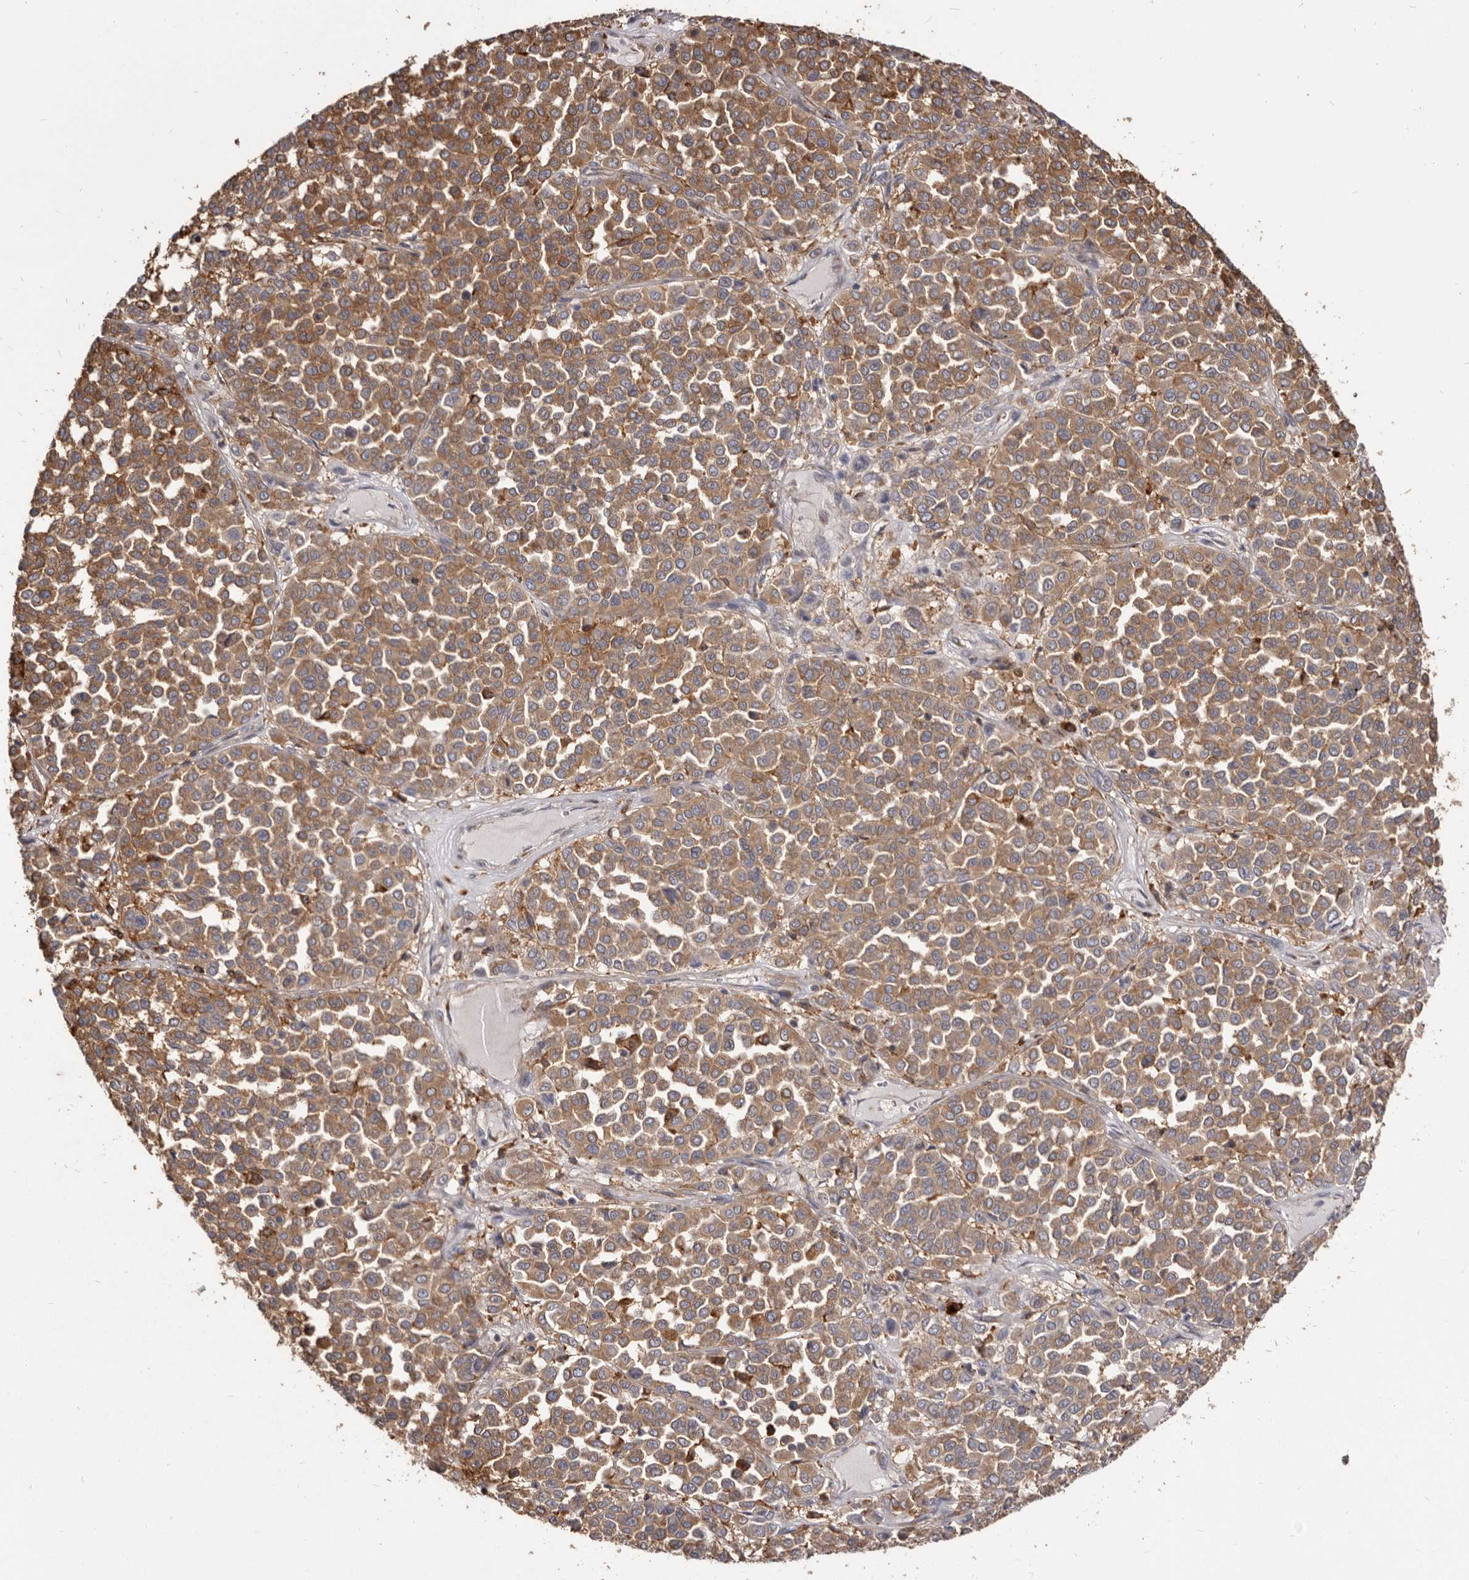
{"staining": {"intensity": "moderate", "quantity": ">75%", "location": "cytoplasmic/membranous"}, "tissue": "melanoma", "cell_type": "Tumor cells", "image_type": "cancer", "snomed": [{"axis": "morphology", "description": "Malignant melanoma, Metastatic site"}, {"axis": "topography", "description": "Pancreas"}], "caption": "Tumor cells demonstrate medium levels of moderate cytoplasmic/membranous positivity in about >75% of cells in malignant melanoma (metastatic site). (Brightfield microscopy of DAB IHC at high magnification).", "gene": "TPD52", "patient": {"sex": "female", "age": 30}}